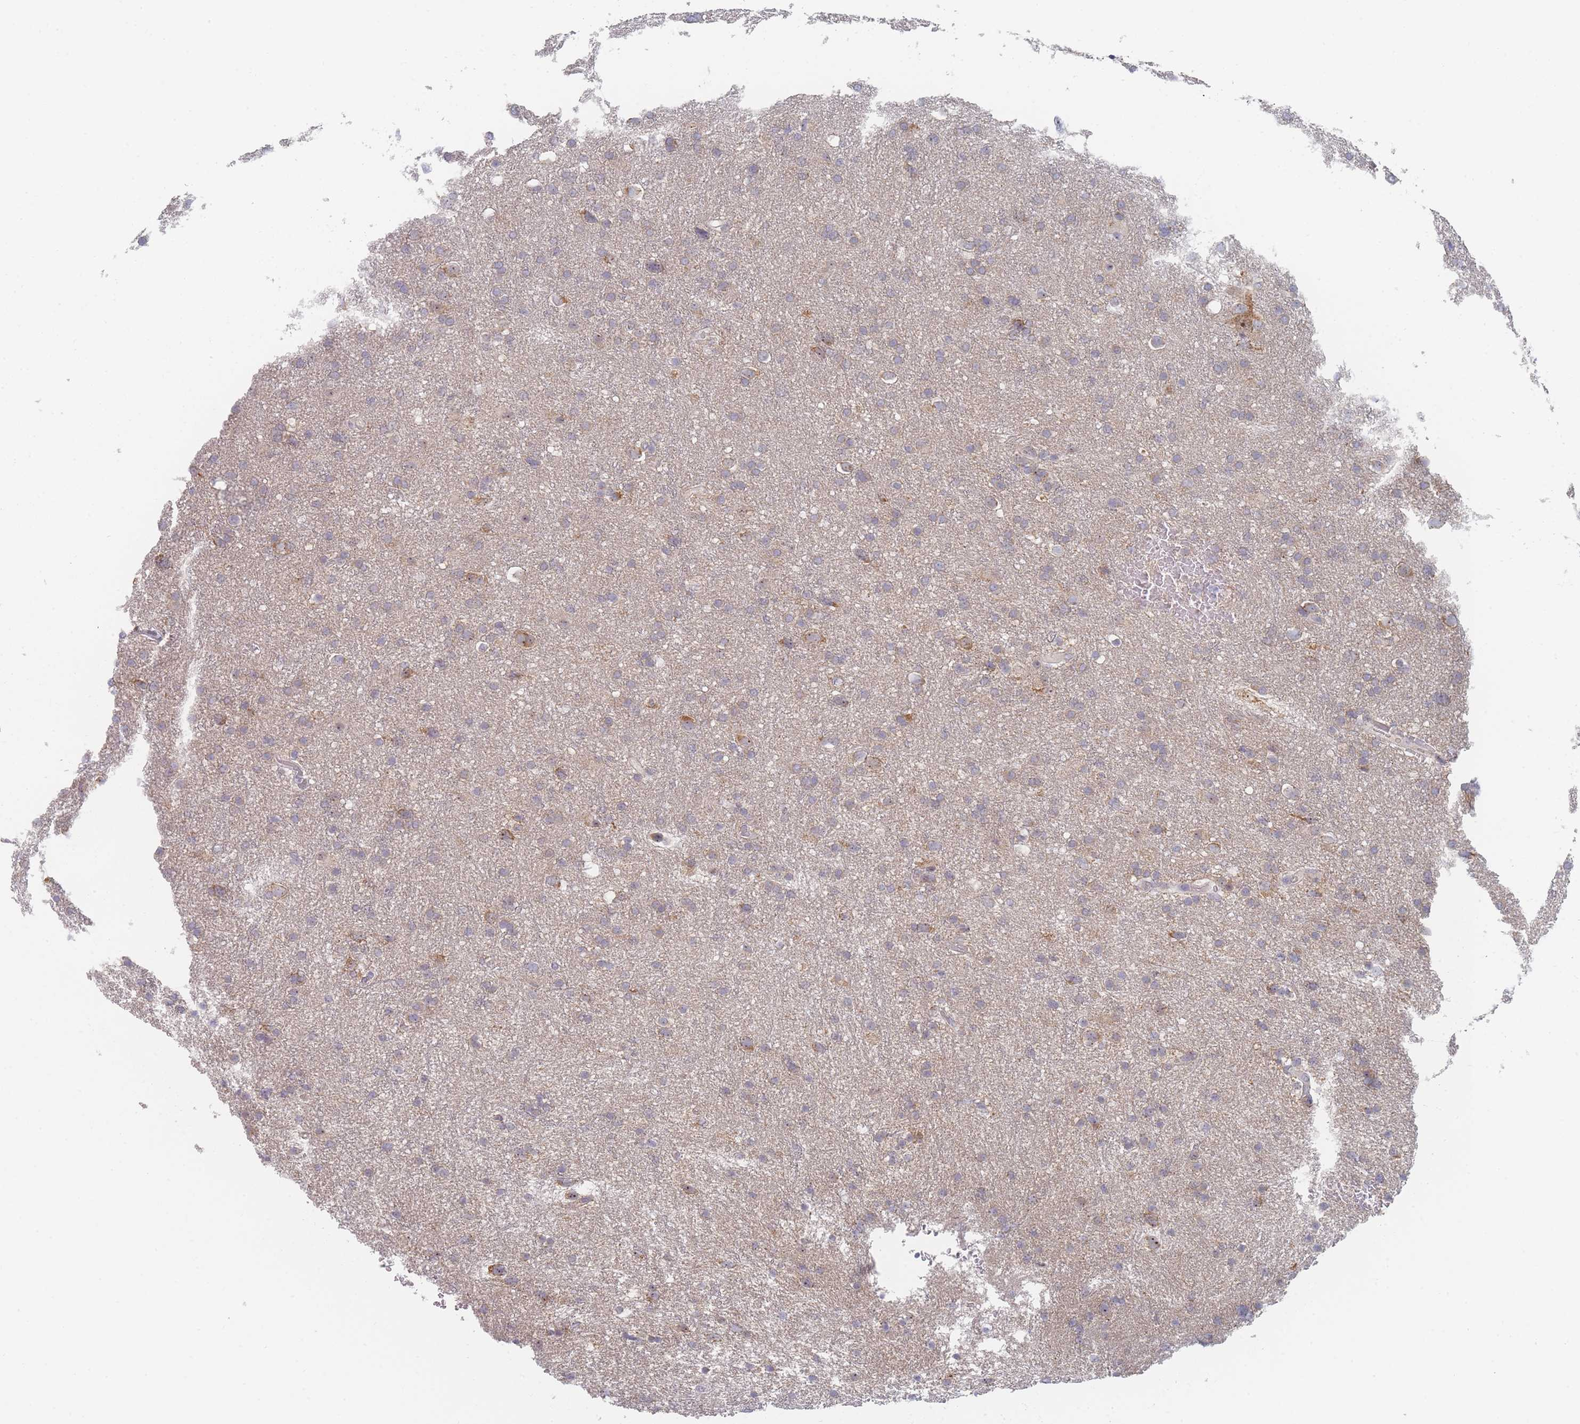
{"staining": {"intensity": "moderate", "quantity": "<25%", "location": "cytoplasmic/membranous,nuclear"}, "tissue": "glioma", "cell_type": "Tumor cells", "image_type": "cancer", "snomed": [{"axis": "morphology", "description": "Glioma, malignant, Low grade"}, {"axis": "topography", "description": "Brain"}], "caption": "Moderate cytoplasmic/membranous and nuclear positivity is appreciated in about <25% of tumor cells in malignant glioma (low-grade).", "gene": "RNF8", "patient": {"sex": "female", "age": 32}}